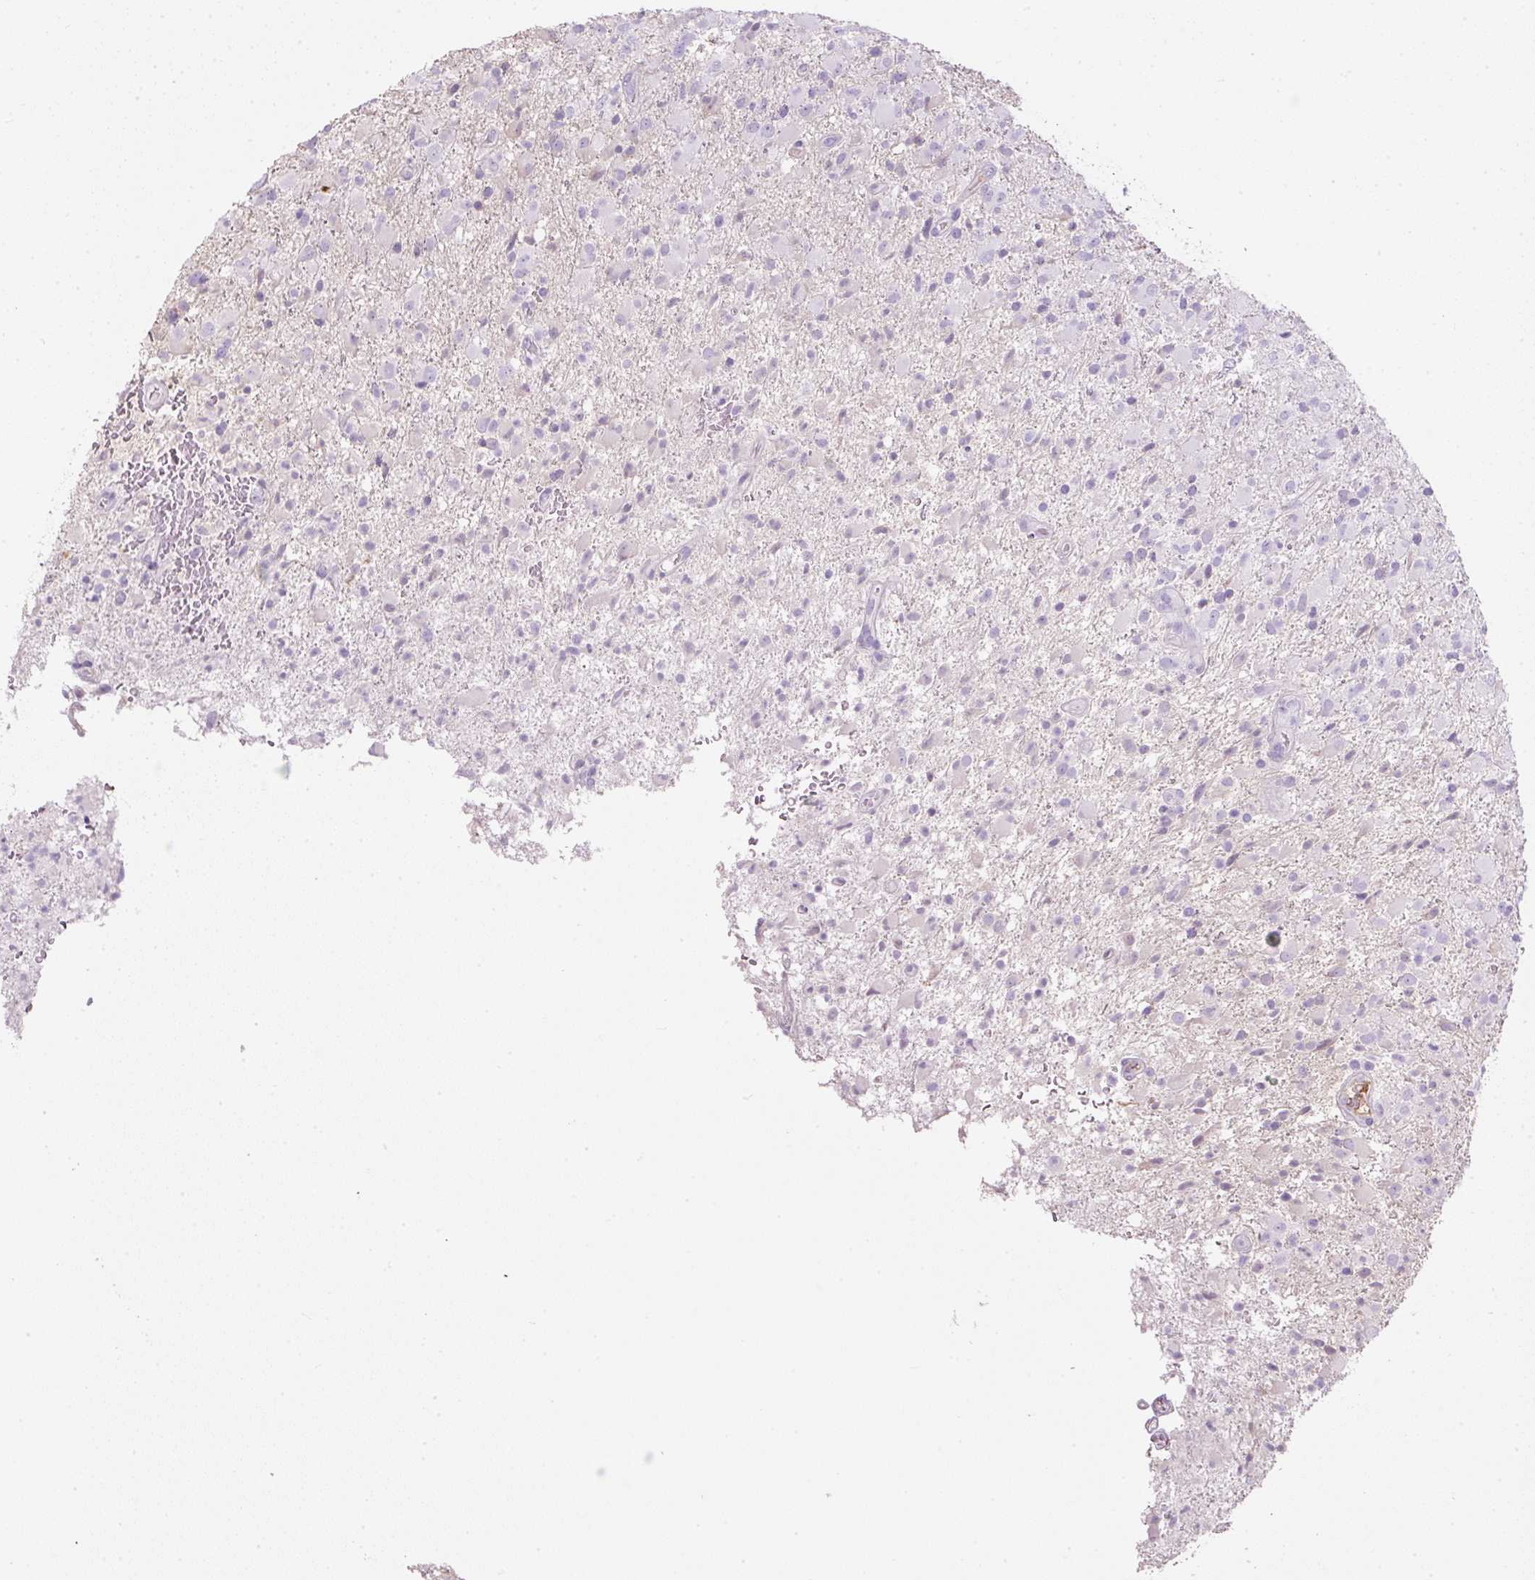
{"staining": {"intensity": "negative", "quantity": "none", "location": "none"}, "tissue": "glioma", "cell_type": "Tumor cells", "image_type": "cancer", "snomed": [{"axis": "morphology", "description": "Glioma, malignant, Low grade"}, {"axis": "topography", "description": "Brain"}], "caption": "Immunohistochemistry micrograph of neoplastic tissue: human glioma stained with DAB (3,3'-diaminobenzidine) shows no significant protein positivity in tumor cells.", "gene": "APOA1", "patient": {"sex": "male", "age": 65}}